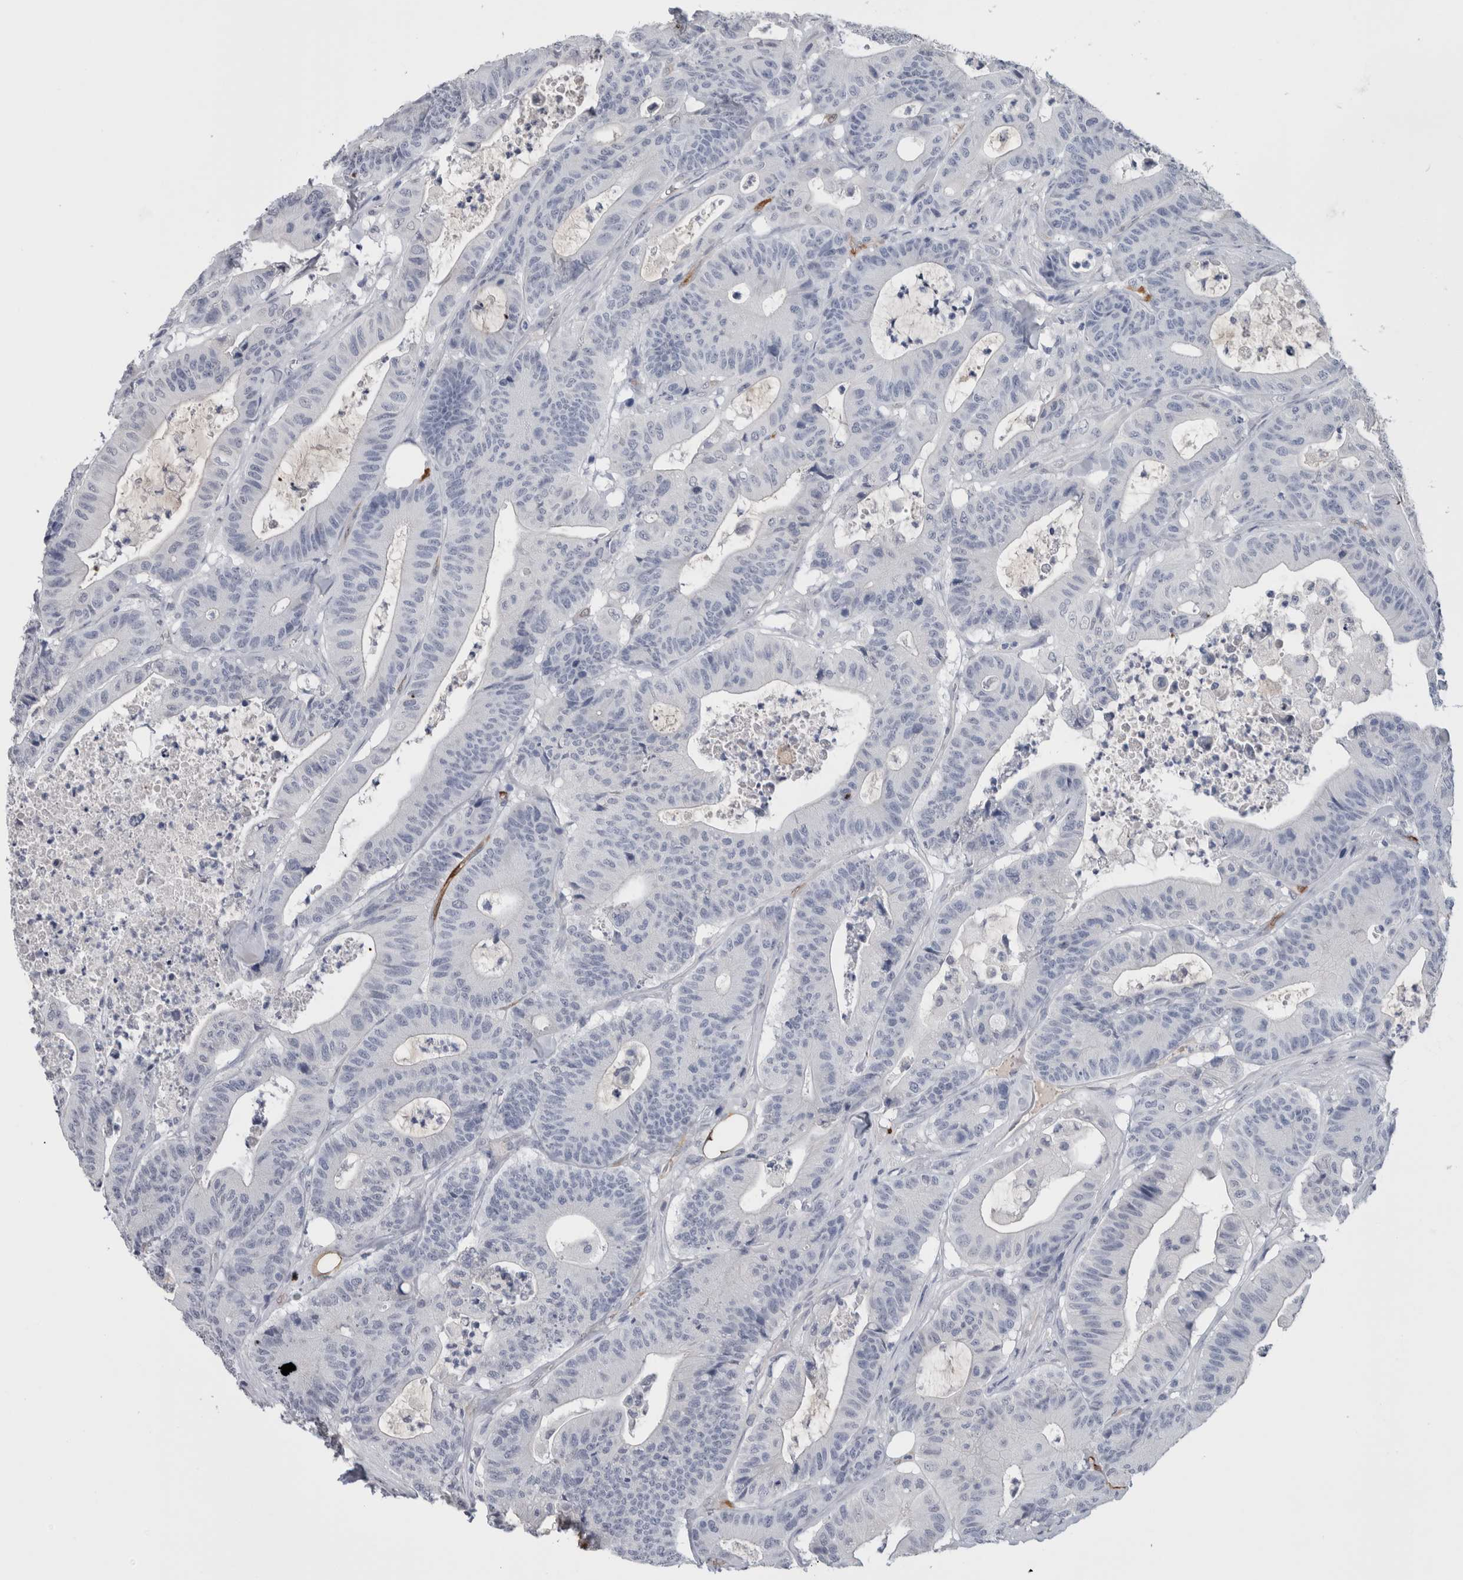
{"staining": {"intensity": "negative", "quantity": "none", "location": "none"}, "tissue": "colorectal cancer", "cell_type": "Tumor cells", "image_type": "cancer", "snomed": [{"axis": "morphology", "description": "Adenocarcinoma, NOS"}, {"axis": "topography", "description": "Colon"}], "caption": "Tumor cells are negative for brown protein staining in colorectal cancer.", "gene": "FABP4", "patient": {"sex": "female", "age": 84}}